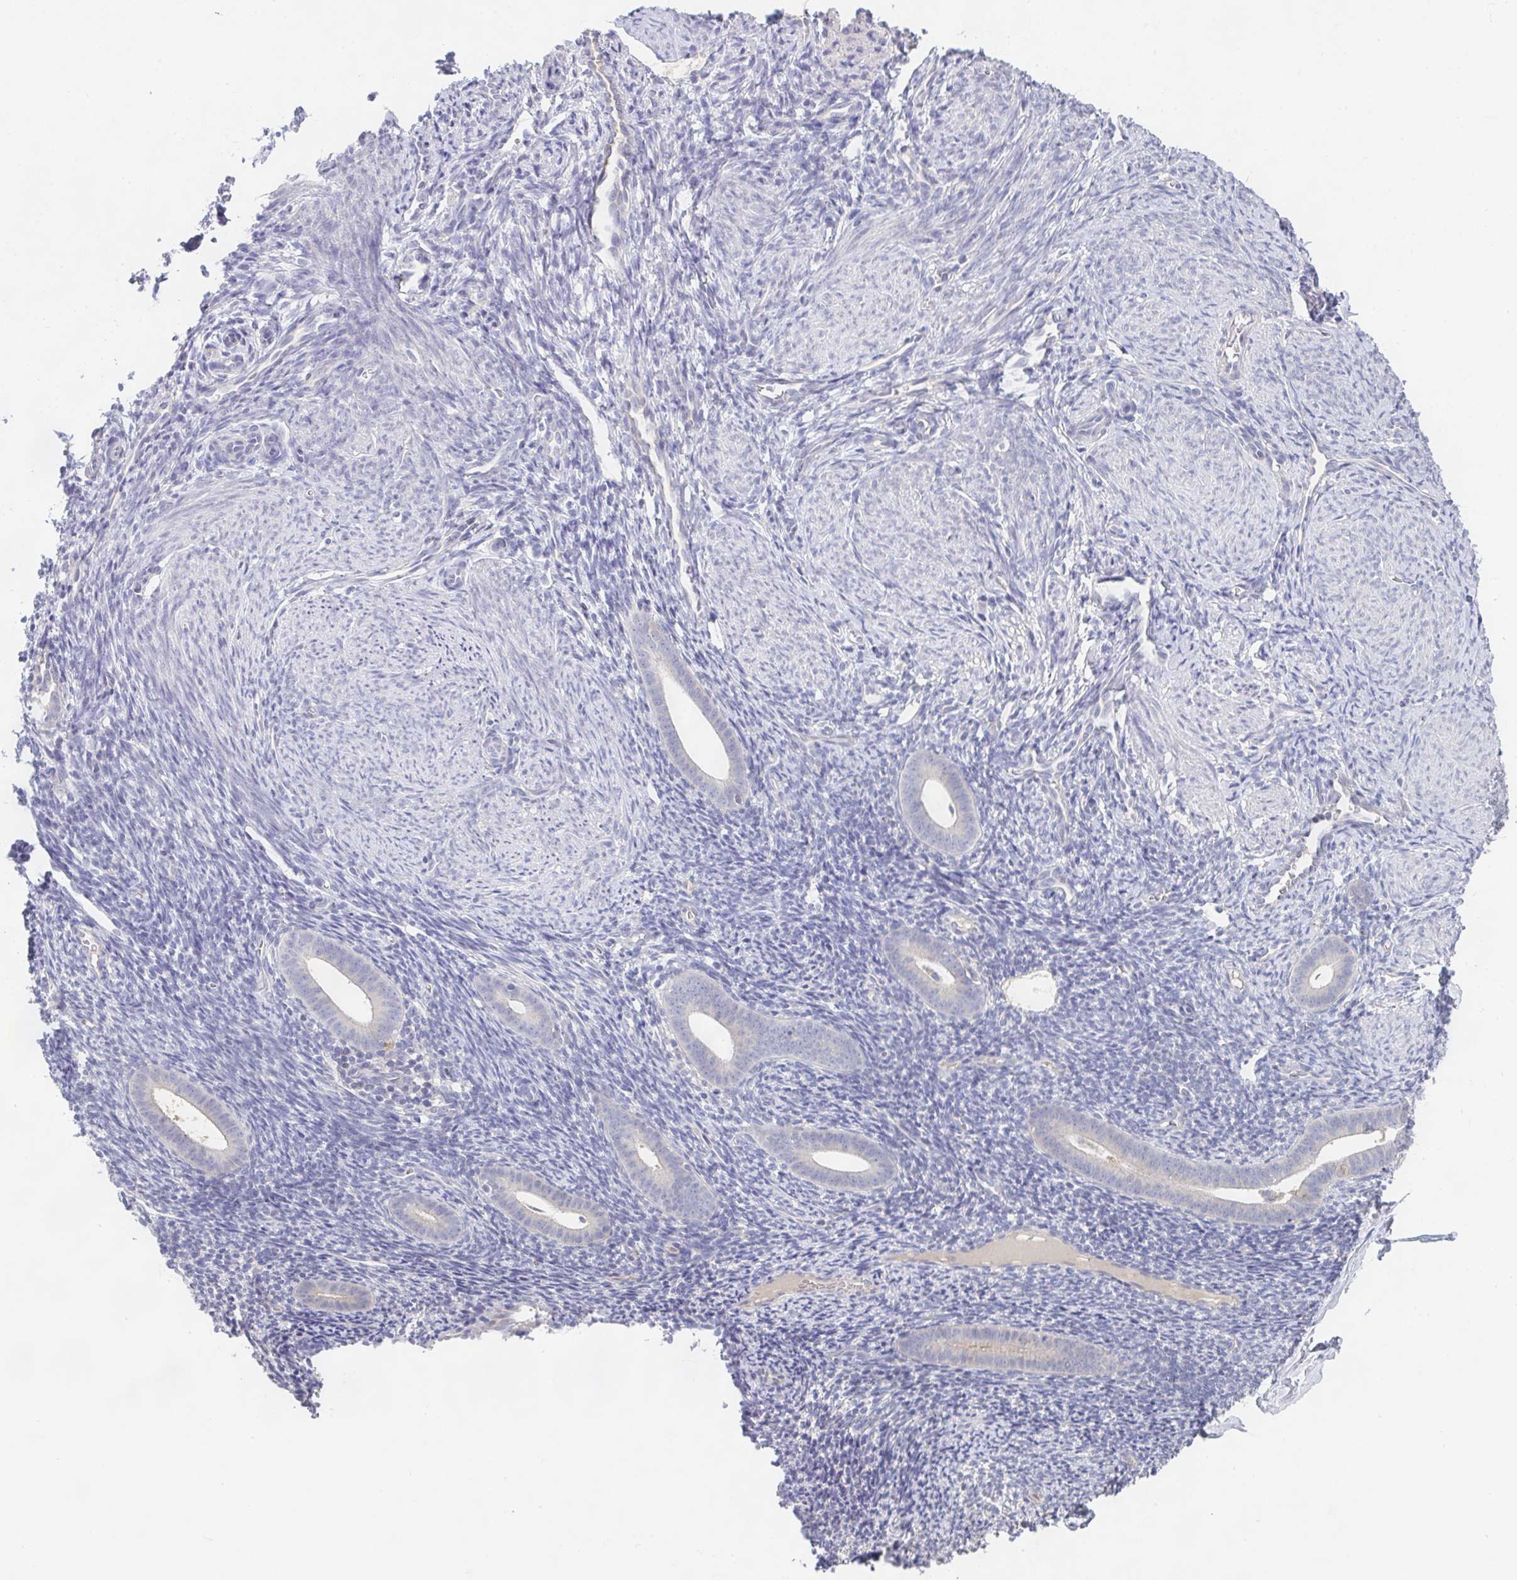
{"staining": {"intensity": "negative", "quantity": "none", "location": "none"}, "tissue": "endometrium", "cell_type": "Cells in endometrial stroma", "image_type": "normal", "snomed": [{"axis": "morphology", "description": "Normal tissue, NOS"}, {"axis": "topography", "description": "Endometrium"}], "caption": "Immunohistochemistry (IHC) of normal endometrium demonstrates no expression in cells in endometrial stroma.", "gene": "CHMP5", "patient": {"sex": "female", "age": 39}}